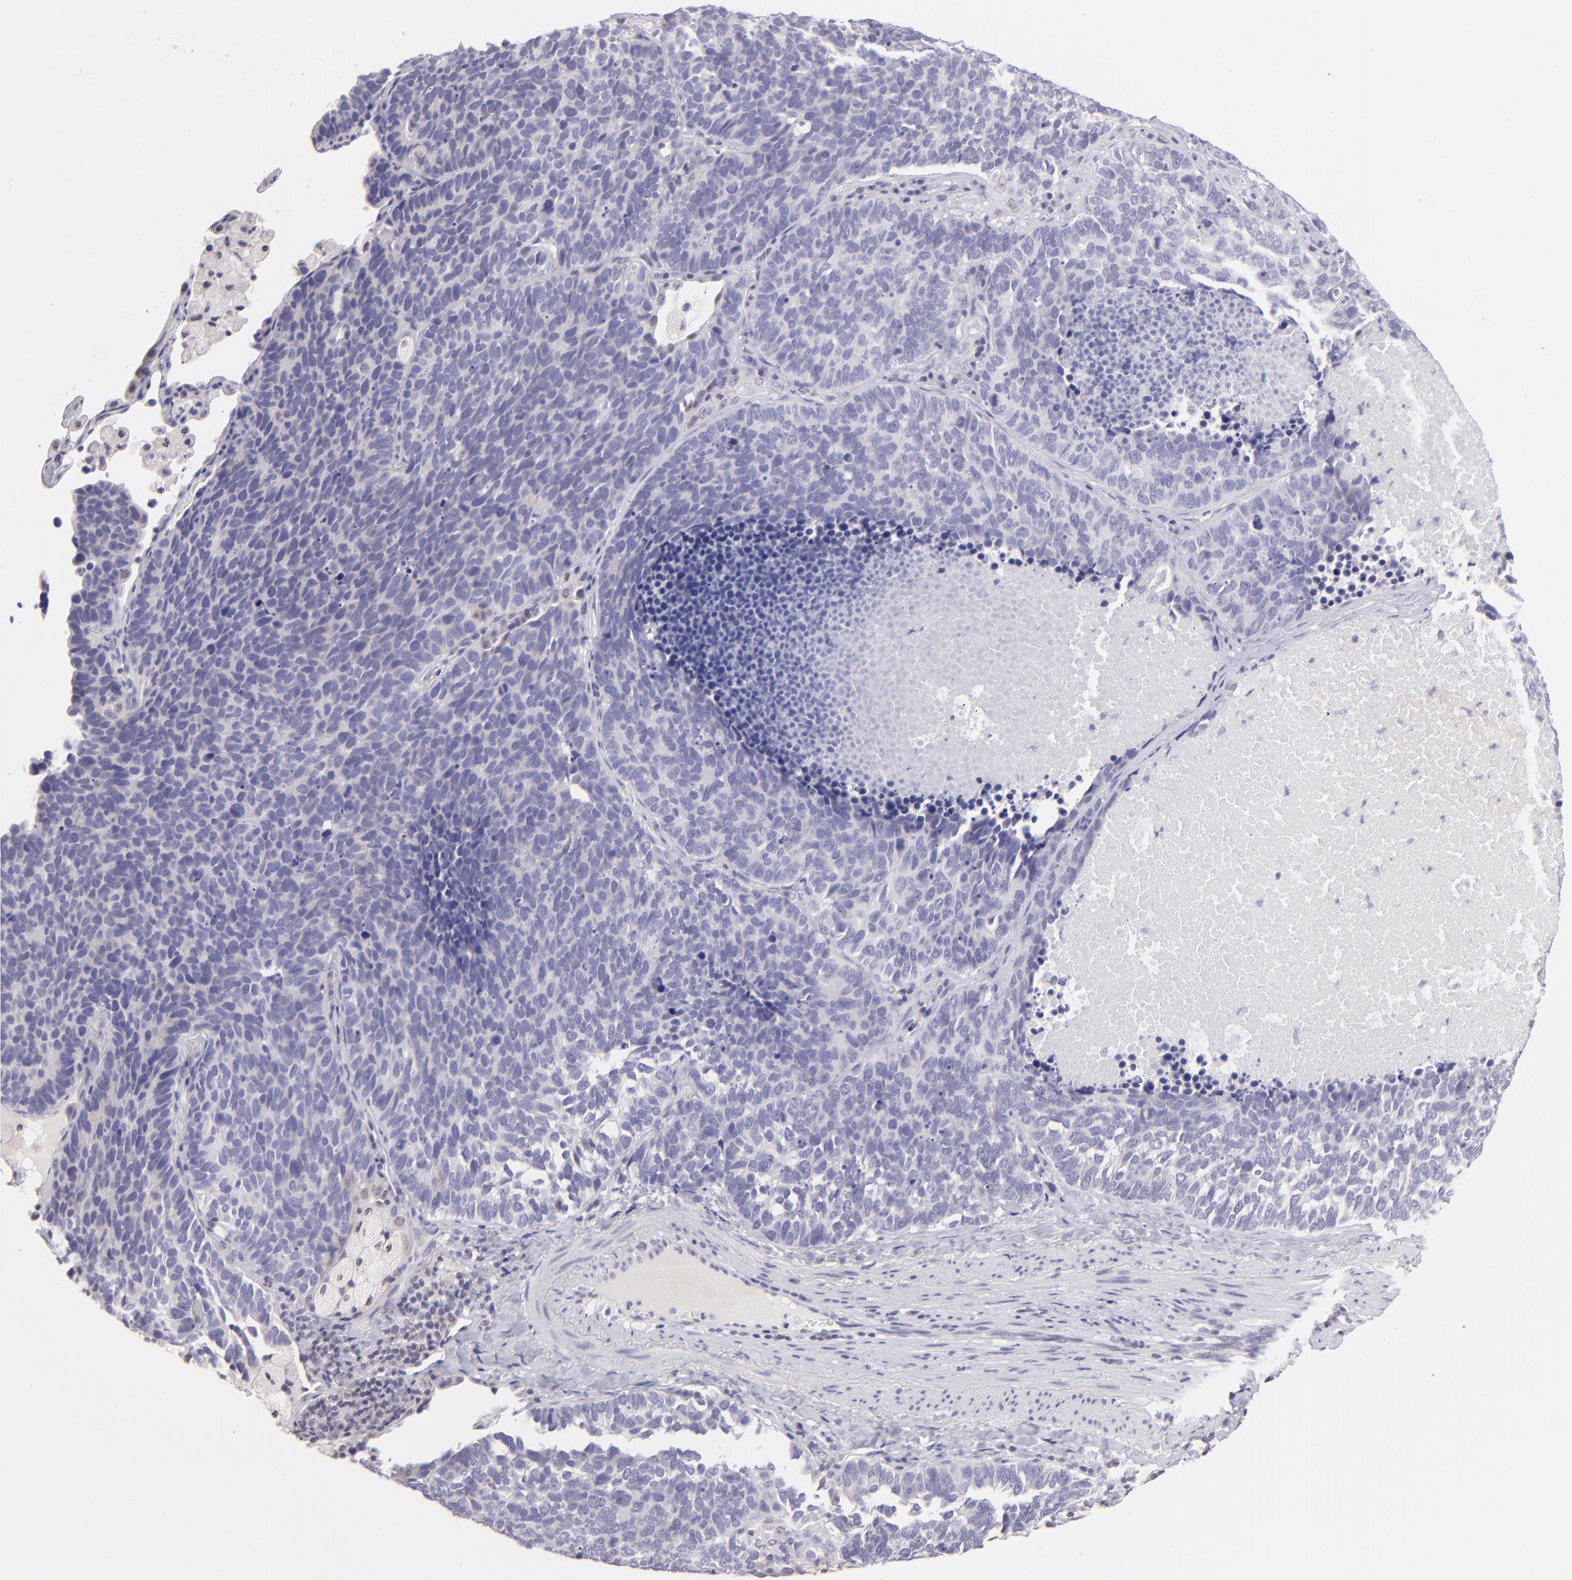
{"staining": {"intensity": "negative", "quantity": "none", "location": "none"}, "tissue": "lung cancer", "cell_type": "Tumor cells", "image_type": "cancer", "snomed": [{"axis": "morphology", "description": "Neoplasm, malignant, NOS"}, {"axis": "topography", "description": "Lung"}], "caption": "An IHC image of lung cancer is shown. There is no staining in tumor cells of lung cancer.", "gene": "MAGEA1", "patient": {"sex": "female", "age": 75}}